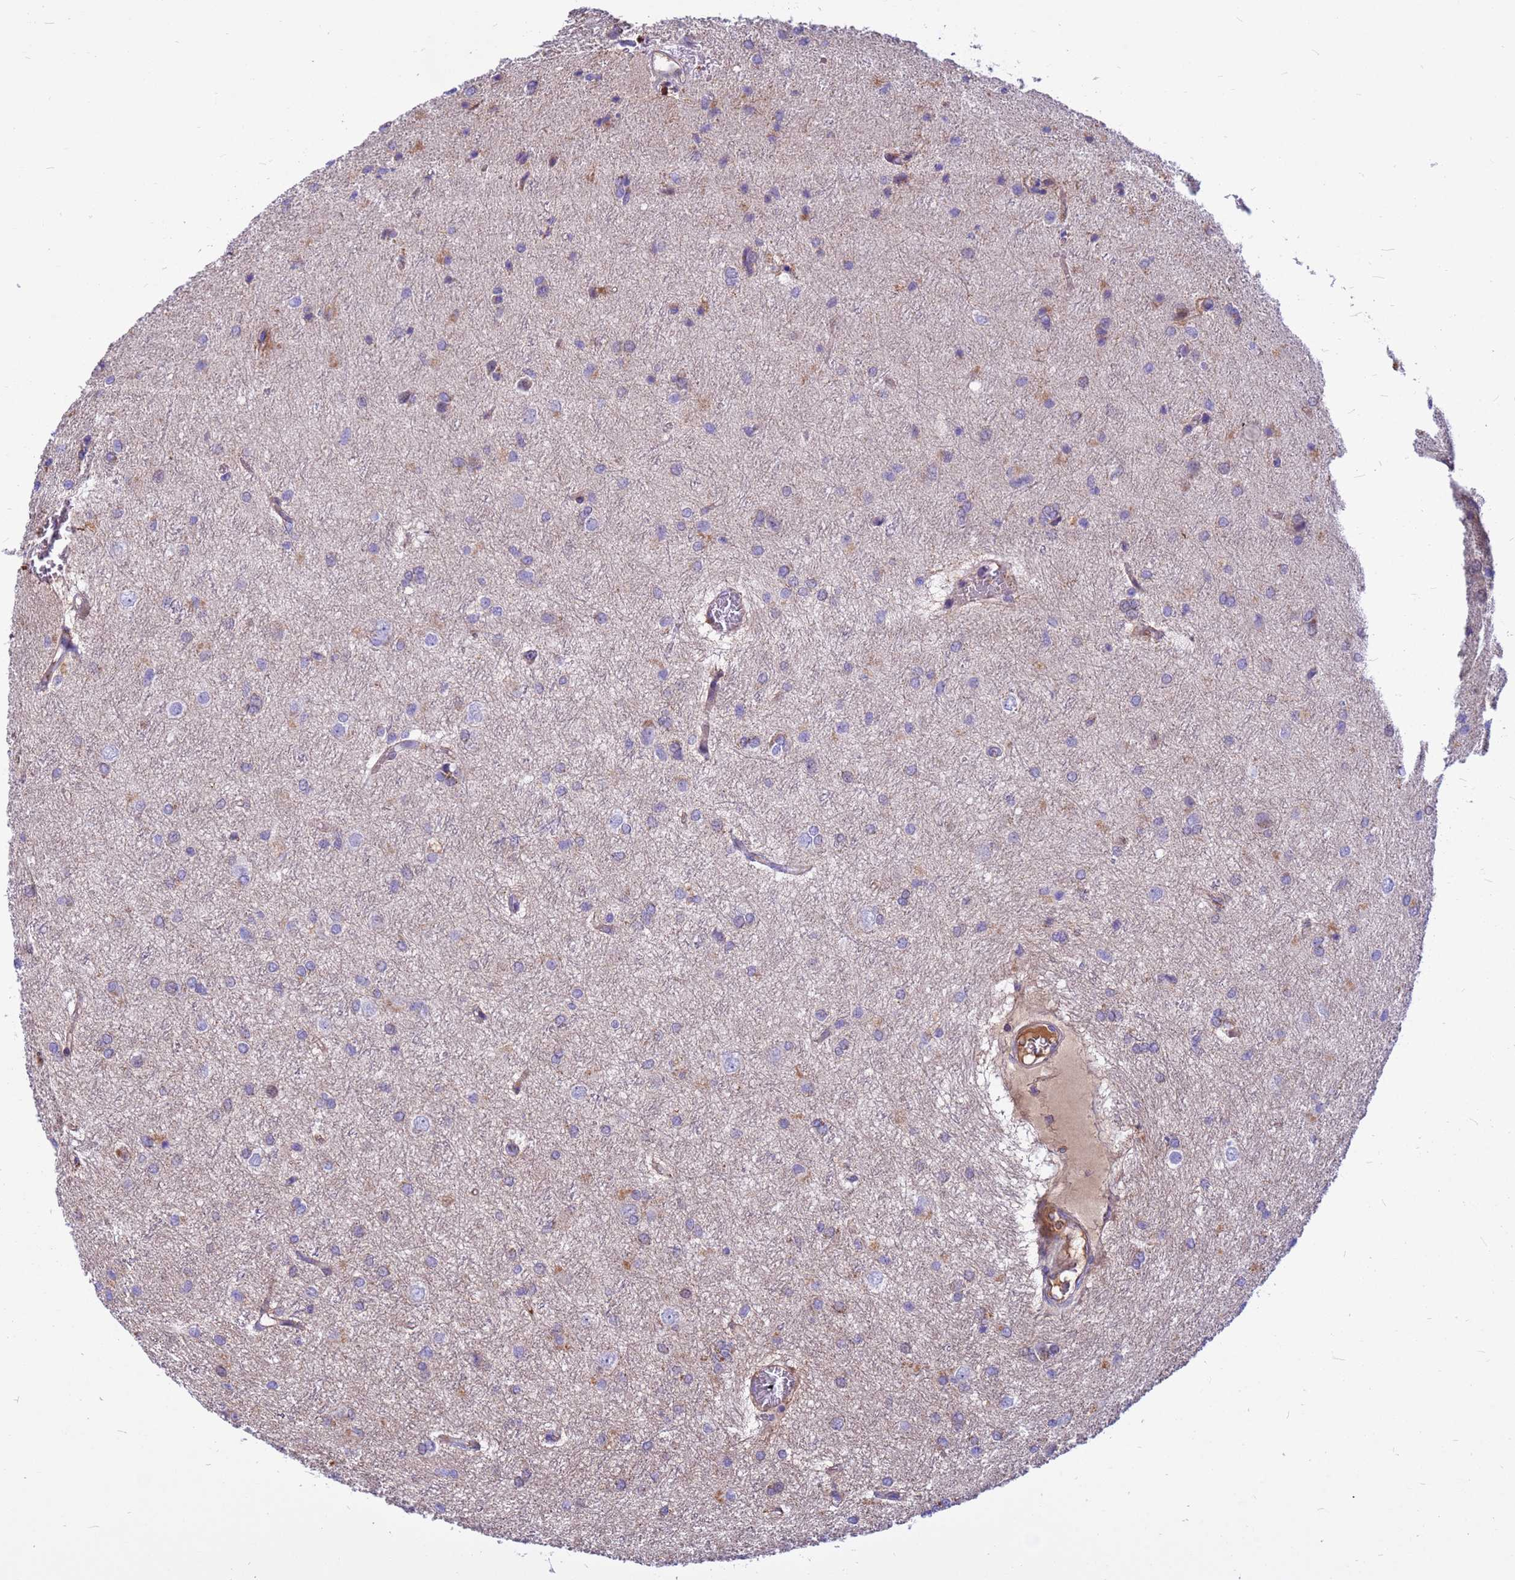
{"staining": {"intensity": "moderate", "quantity": "<25%", "location": "cytoplasmic/membranous"}, "tissue": "glioma", "cell_type": "Tumor cells", "image_type": "cancer", "snomed": [{"axis": "morphology", "description": "Glioma, malignant, High grade"}, {"axis": "topography", "description": "Brain"}], "caption": "Protein staining by immunohistochemistry exhibits moderate cytoplasmic/membranous positivity in about <25% of tumor cells in glioma.", "gene": "CRHBP", "patient": {"sex": "female", "age": 50}}